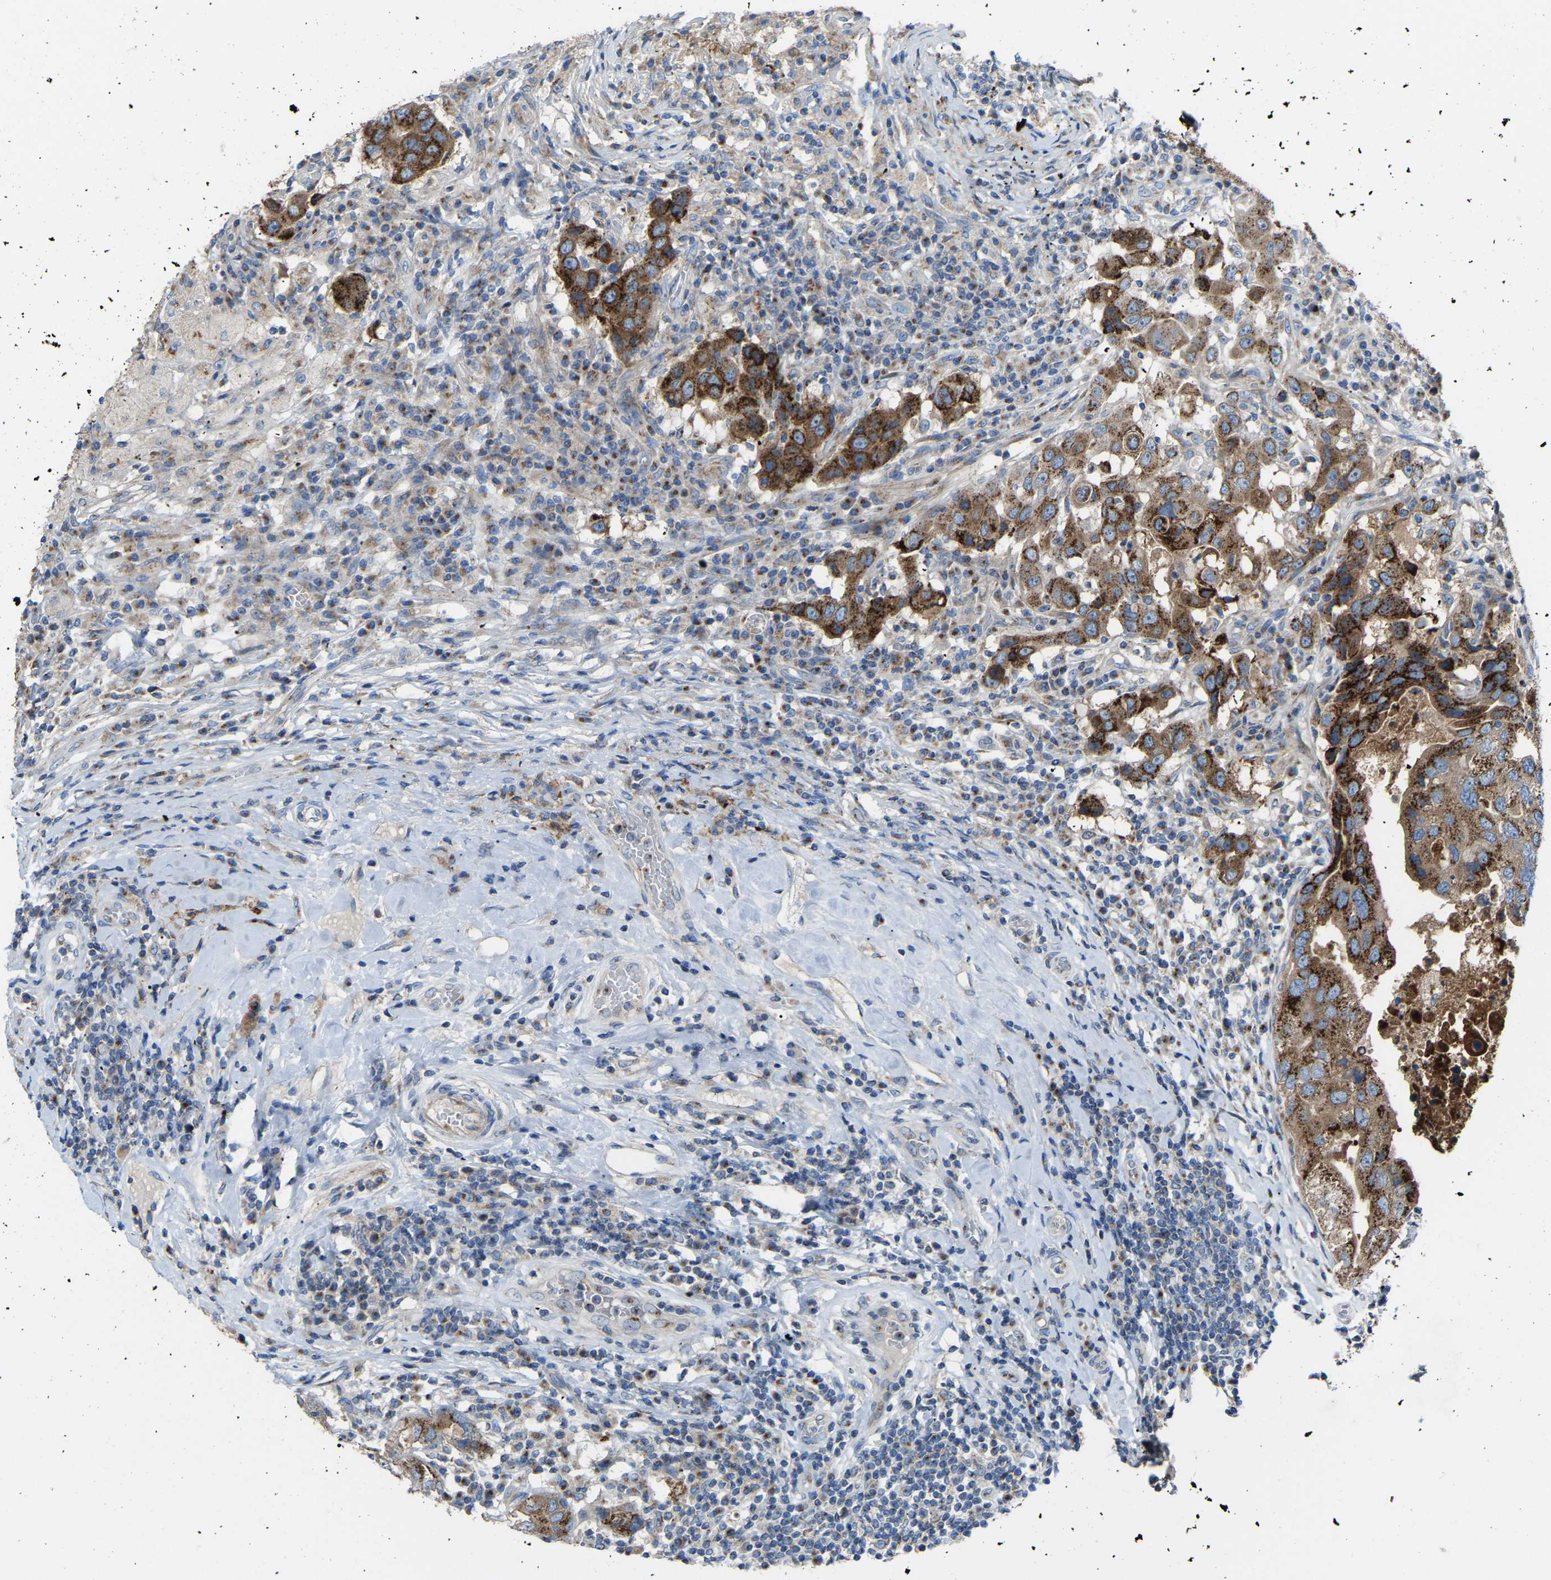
{"staining": {"intensity": "strong", "quantity": ">75%", "location": "cytoplasmic/membranous"}, "tissue": "breast cancer", "cell_type": "Tumor cells", "image_type": "cancer", "snomed": [{"axis": "morphology", "description": "Duct carcinoma"}, {"axis": "topography", "description": "Breast"}], "caption": "DAB immunohistochemical staining of breast cancer (infiltrating ductal carcinoma) displays strong cytoplasmic/membranous protein positivity in about >75% of tumor cells.", "gene": "CANT1", "patient": {"sex": "female", "age": 27}}